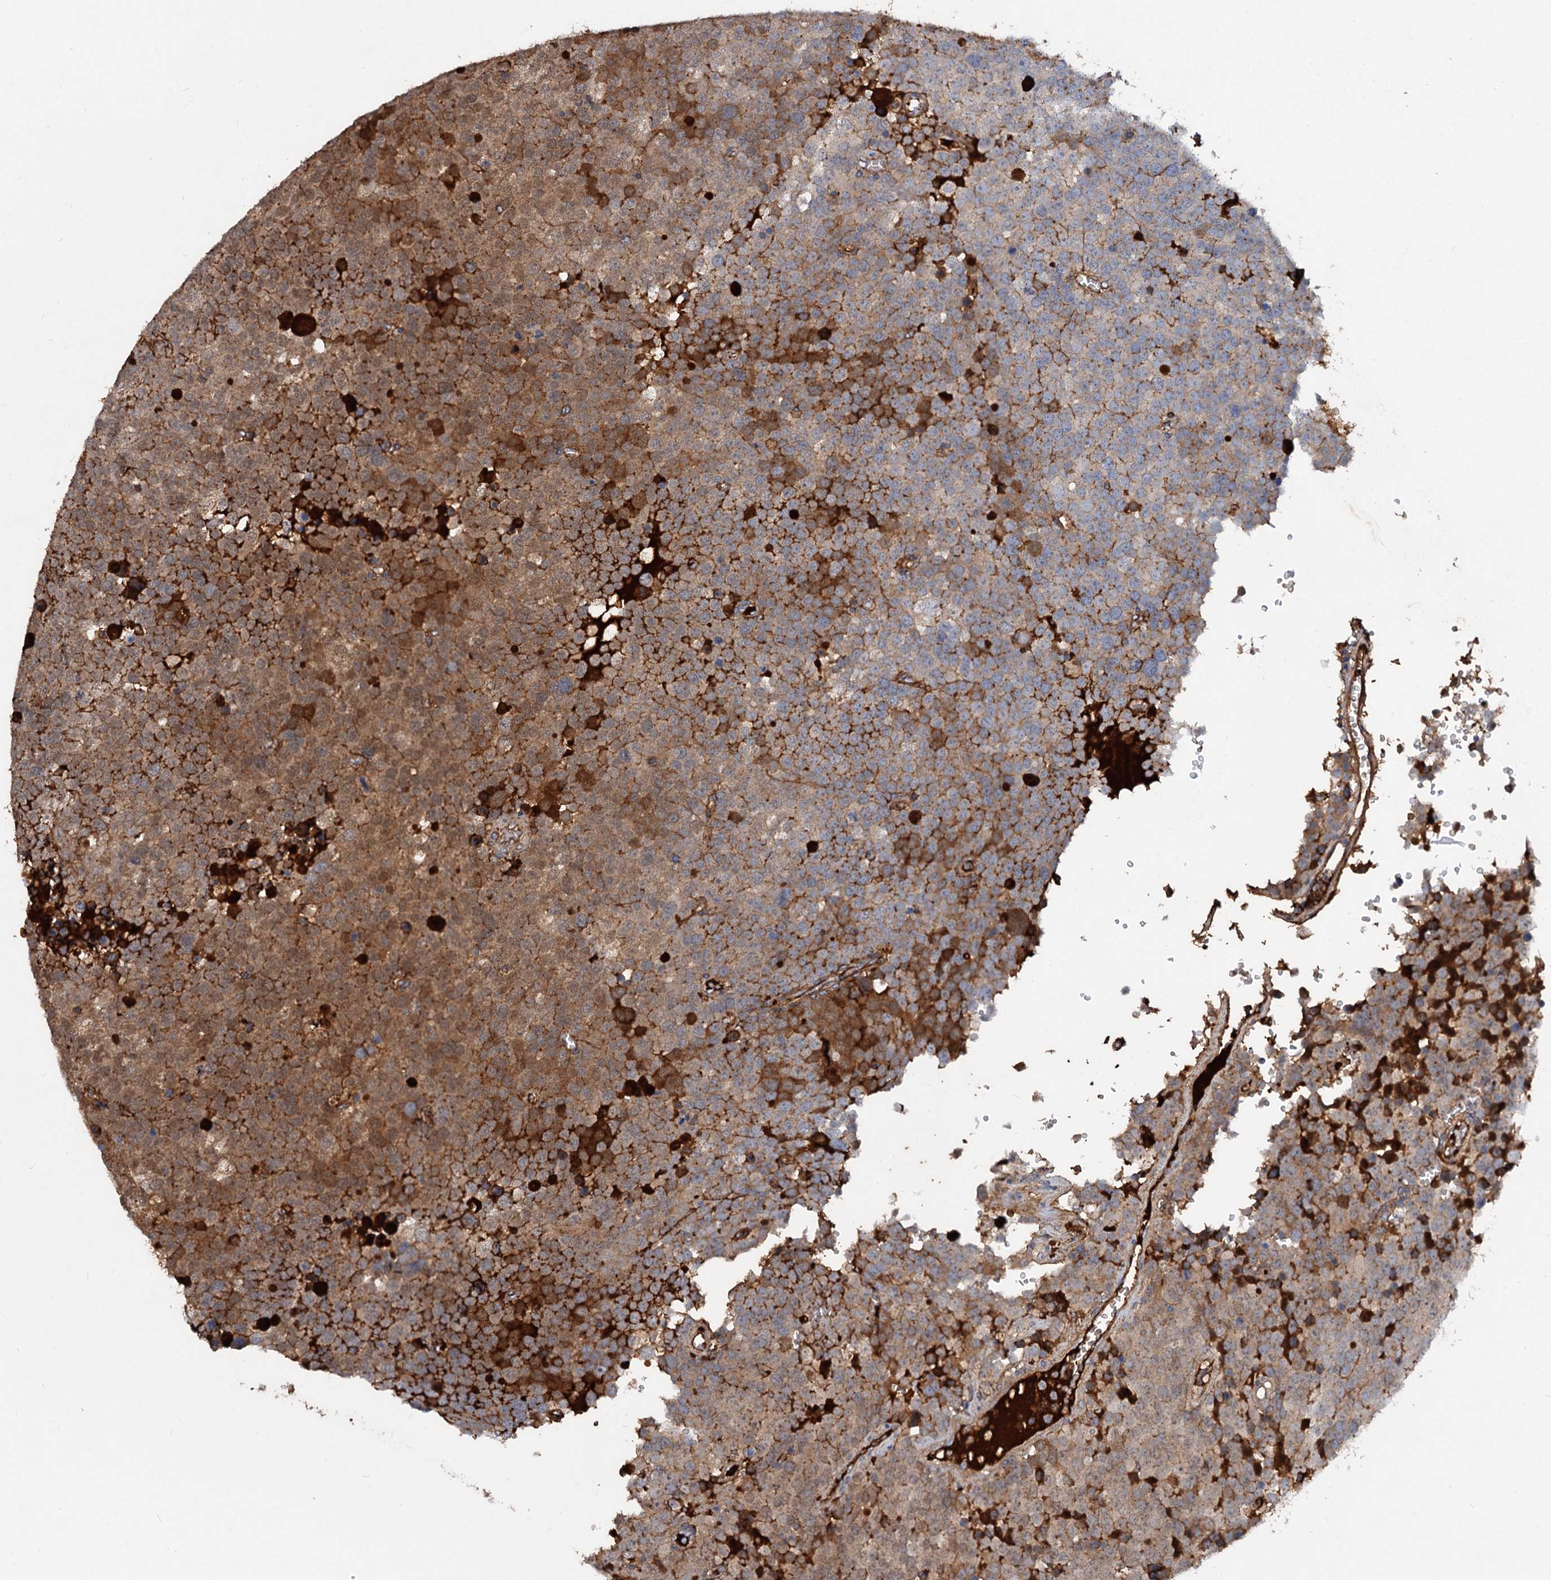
{"staining": {"intensity": "moderate", "quantity": ">75%", "location": "cytoplasmic/membranous"}, "tissue": "testis cancer", "cell_type": "Tumor cells", "image_type": "cancer", "snomed": [{"axis": "morphology", "description": "Seminoma, NOS"}, {"axis": "topography", "description": "Testis"}], "caption": "Brown immunohistochemical staining in seminoma (testis) reveals moderate cytoplasmic/membranous positivity in approximately >75% of tumor cells.", "gene": "CHRD", "patient": {"sex": "male", "age": 71}}